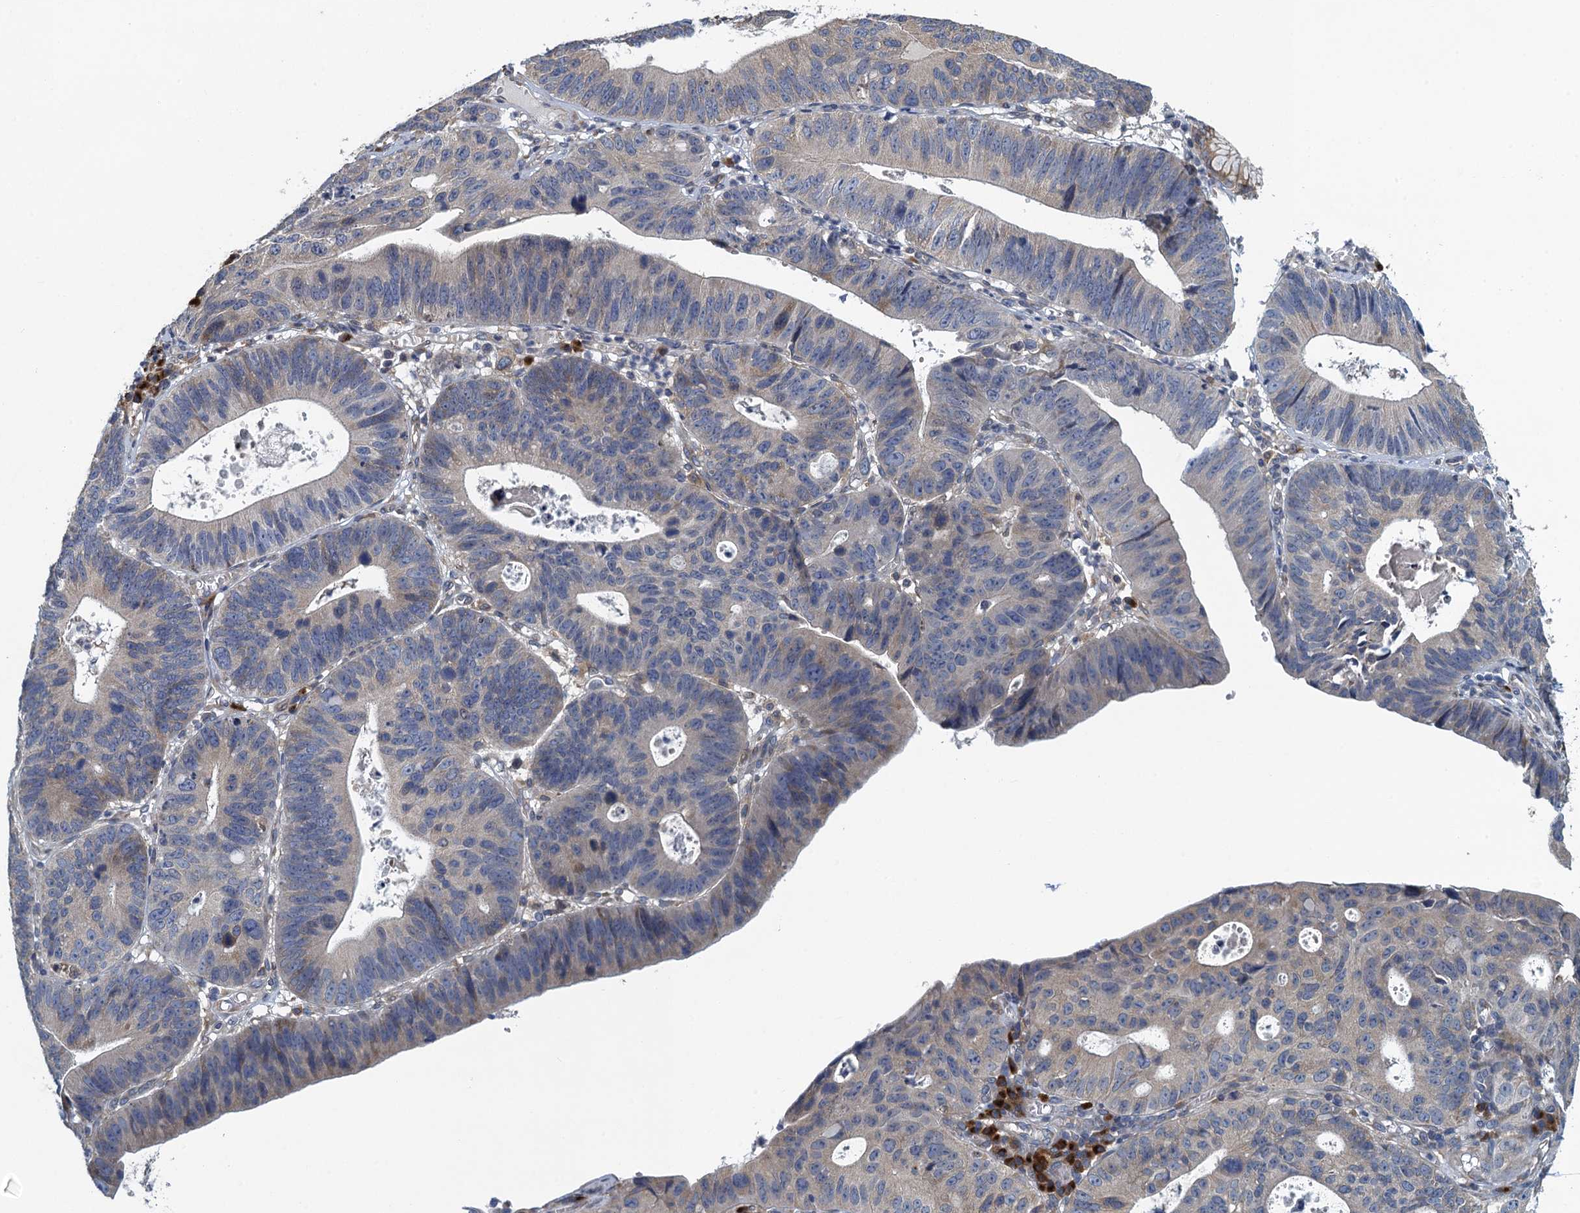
{"staining": {"intensity": "negative", "quantity": "none", "location": "none"}, "tissue": "stomach cancer", "cell_type": "Tumor cells", "image_type": "cancer", "snomed": [{"axis": "morphology", "description": "Adenocarcinoma, NOS"}, {"axis": "topography", "description": "Stomach"}], "caption": "Protein analysis of stomach adenocarcinoma displays no significant positivity in tumor cells.", "gene": "ALG2", "patient": {"sex": "male", "age": 59}}